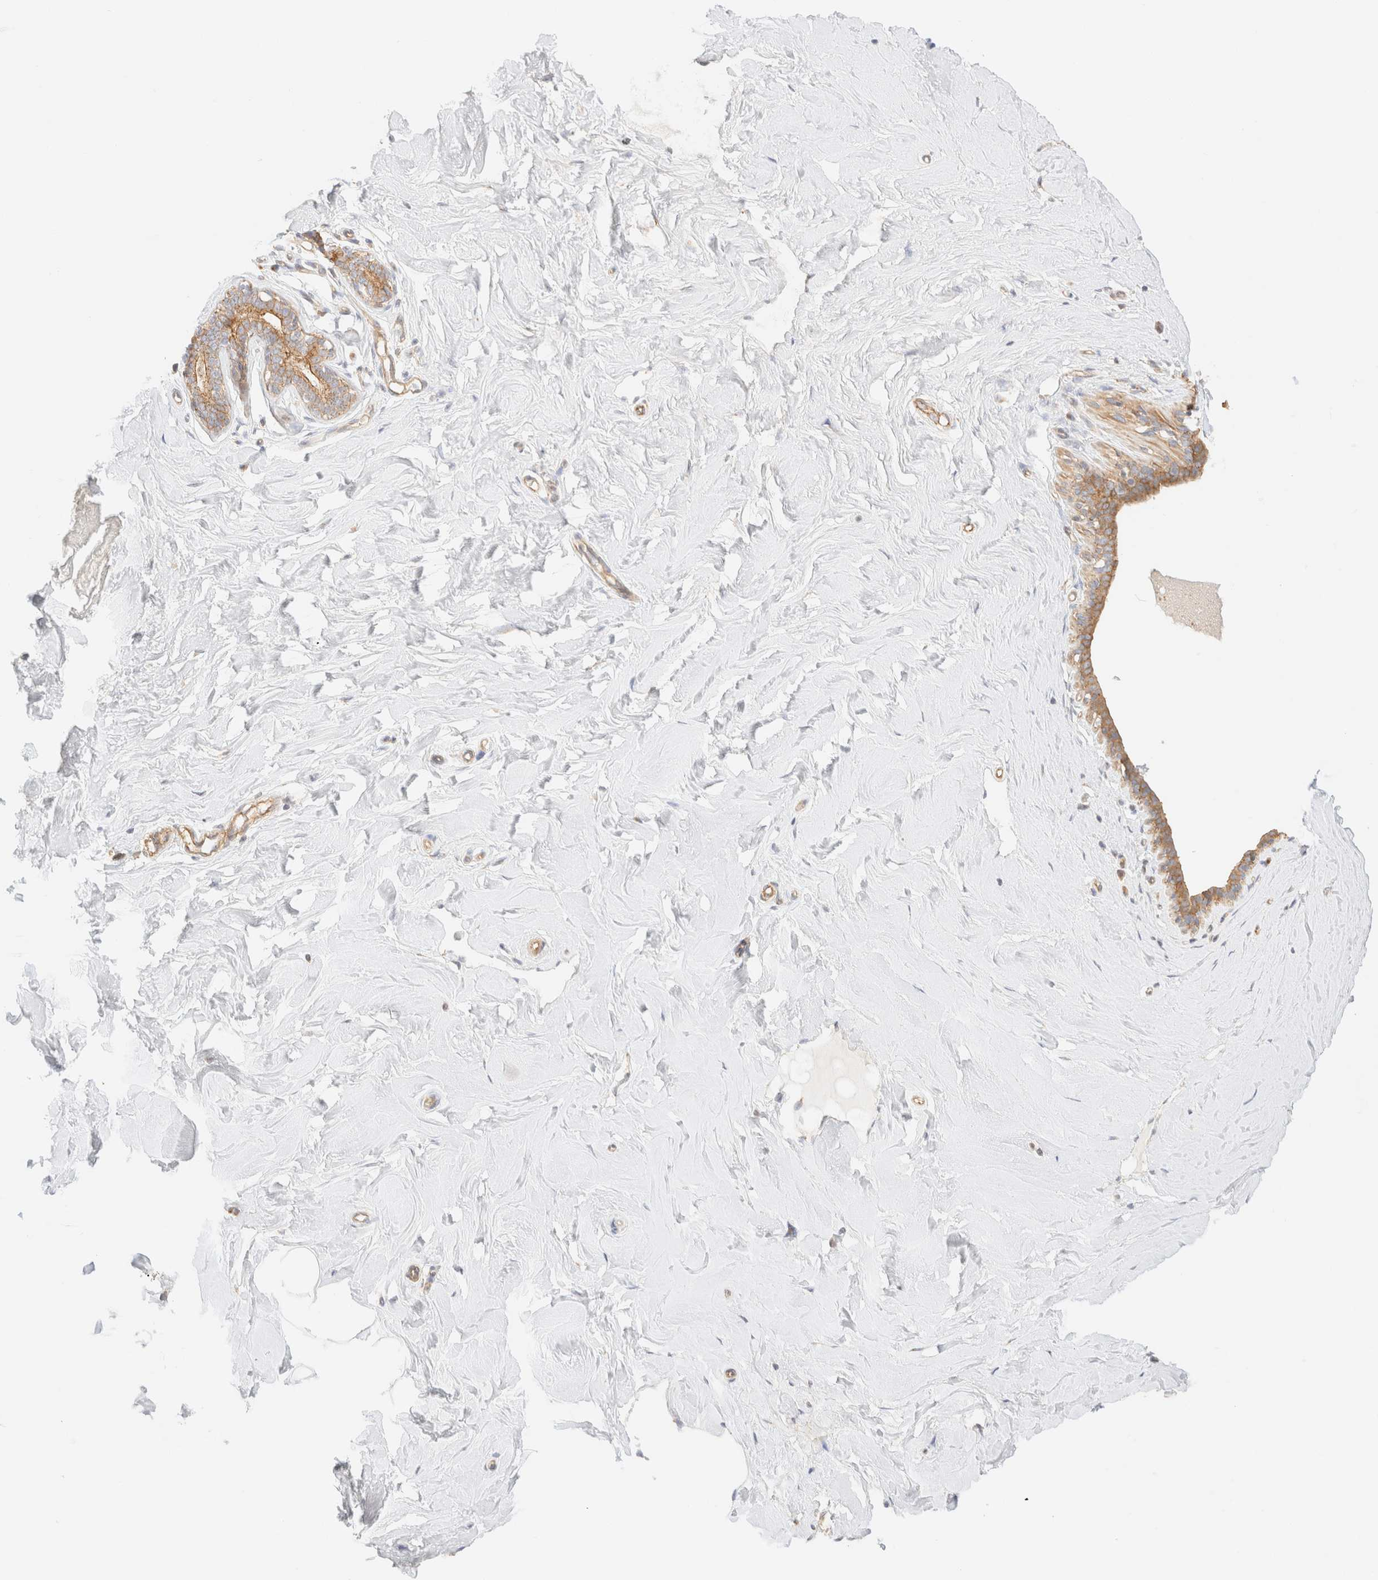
{"staining": {"intensity": "negative", "quantity": "none", "location": "none"}, "tissue": "breast", "cell_type": "Adipocytes", "image_type": "normal", "snomed": [{"axis": "morphology", "description": "Normal tissue, NOS"}, {"axis": "topography", "description": "Breast"}], "caption": "Immunohistochemical staining of benign breast shows no significant positivity in adipocytes. Brightfield microscopy of IHC stained with DAB (brown) and hematoxylin (blue), captured at high magnification.", "gene": "MYO10", "patient": {"sex": "female", "age": 23}}